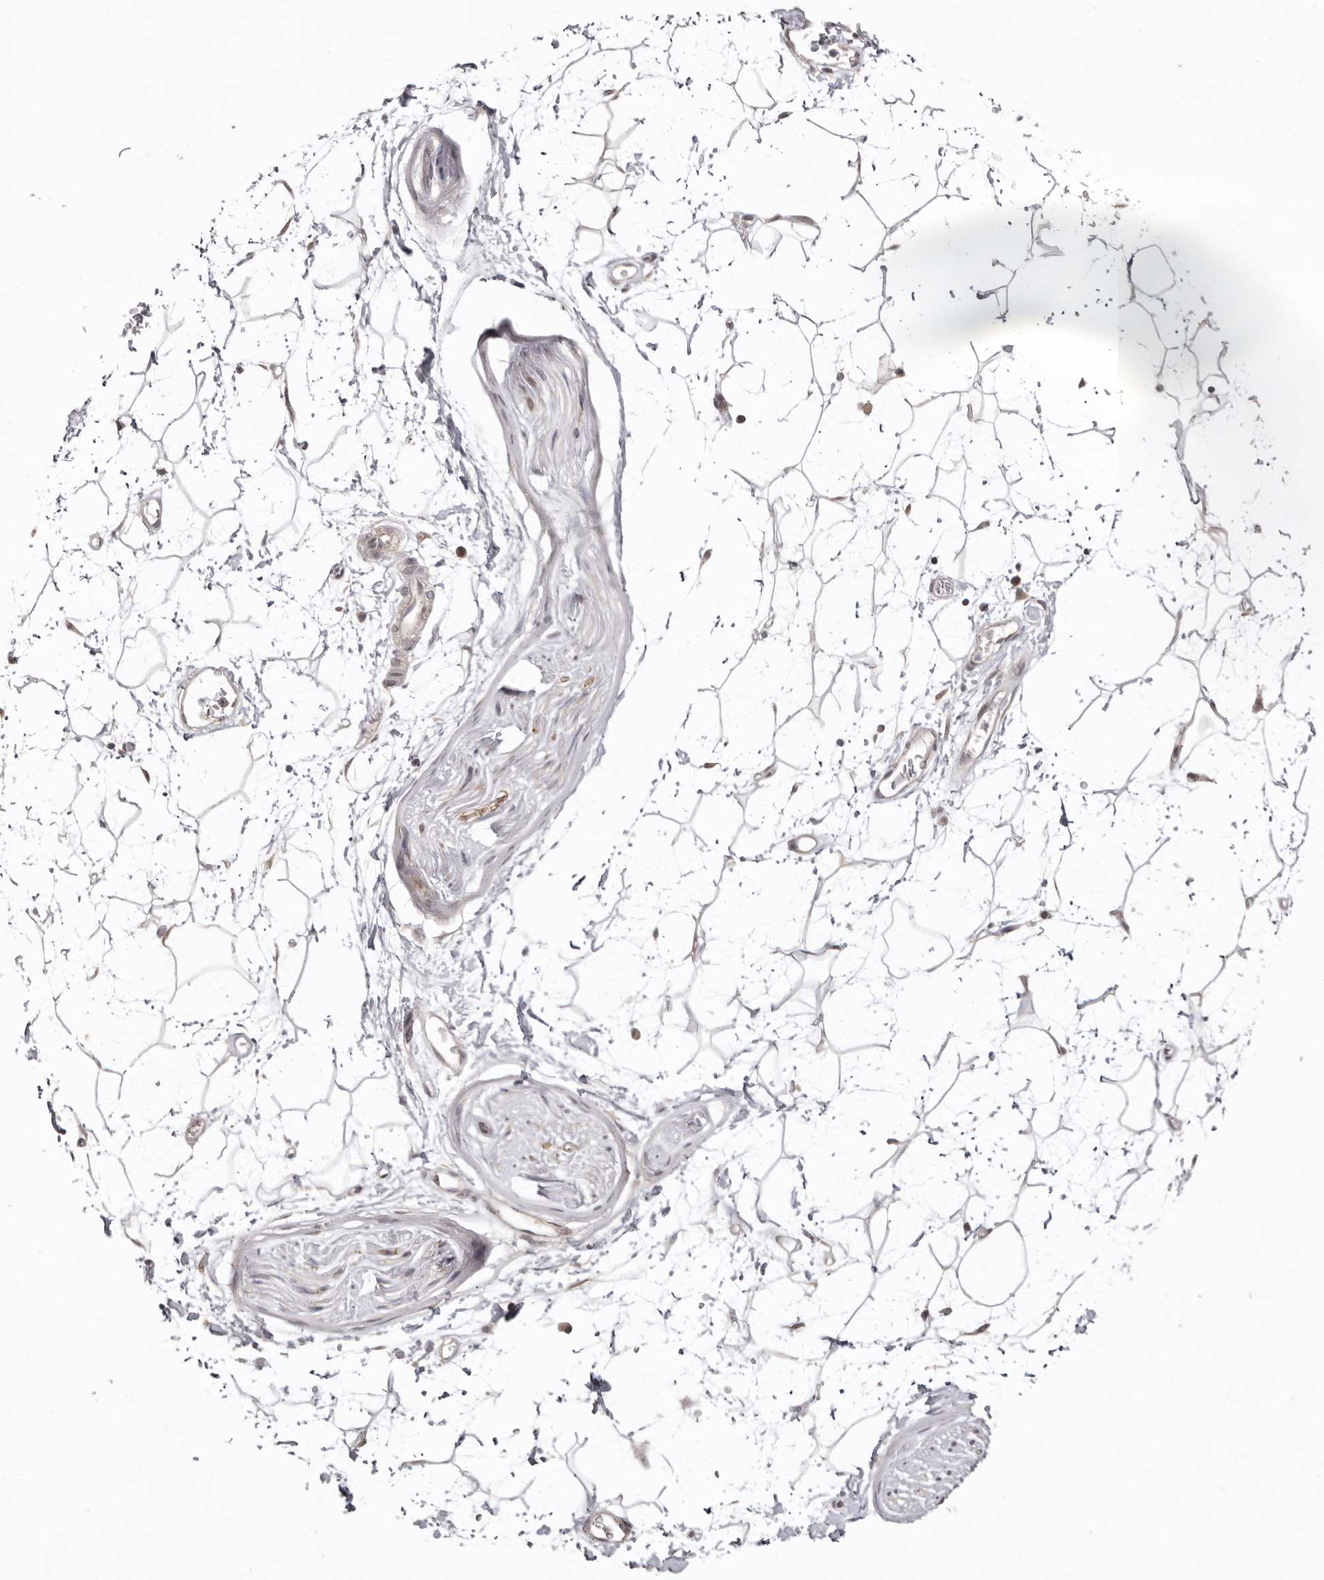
{"staining": {"intensity": "weak", "quantity": "<25%", "location": "cytoplasmic/membranous"}, "tissue": "adipose tissue", "cell_type": "Adipocytes", "image_type": "normal", "snomed": [{"axis": "morphology", "description": "Normal tissue, NOS"}, {"axis": "topography", "description": "Soft tissue"}], "caption": "An IHC photomicrograph of benign adipose tissue is shown. There is no staining in adipocytes of adipose tissue.", "gene": "NSUN4", "patient": {"sex": "male", "age": 72}}